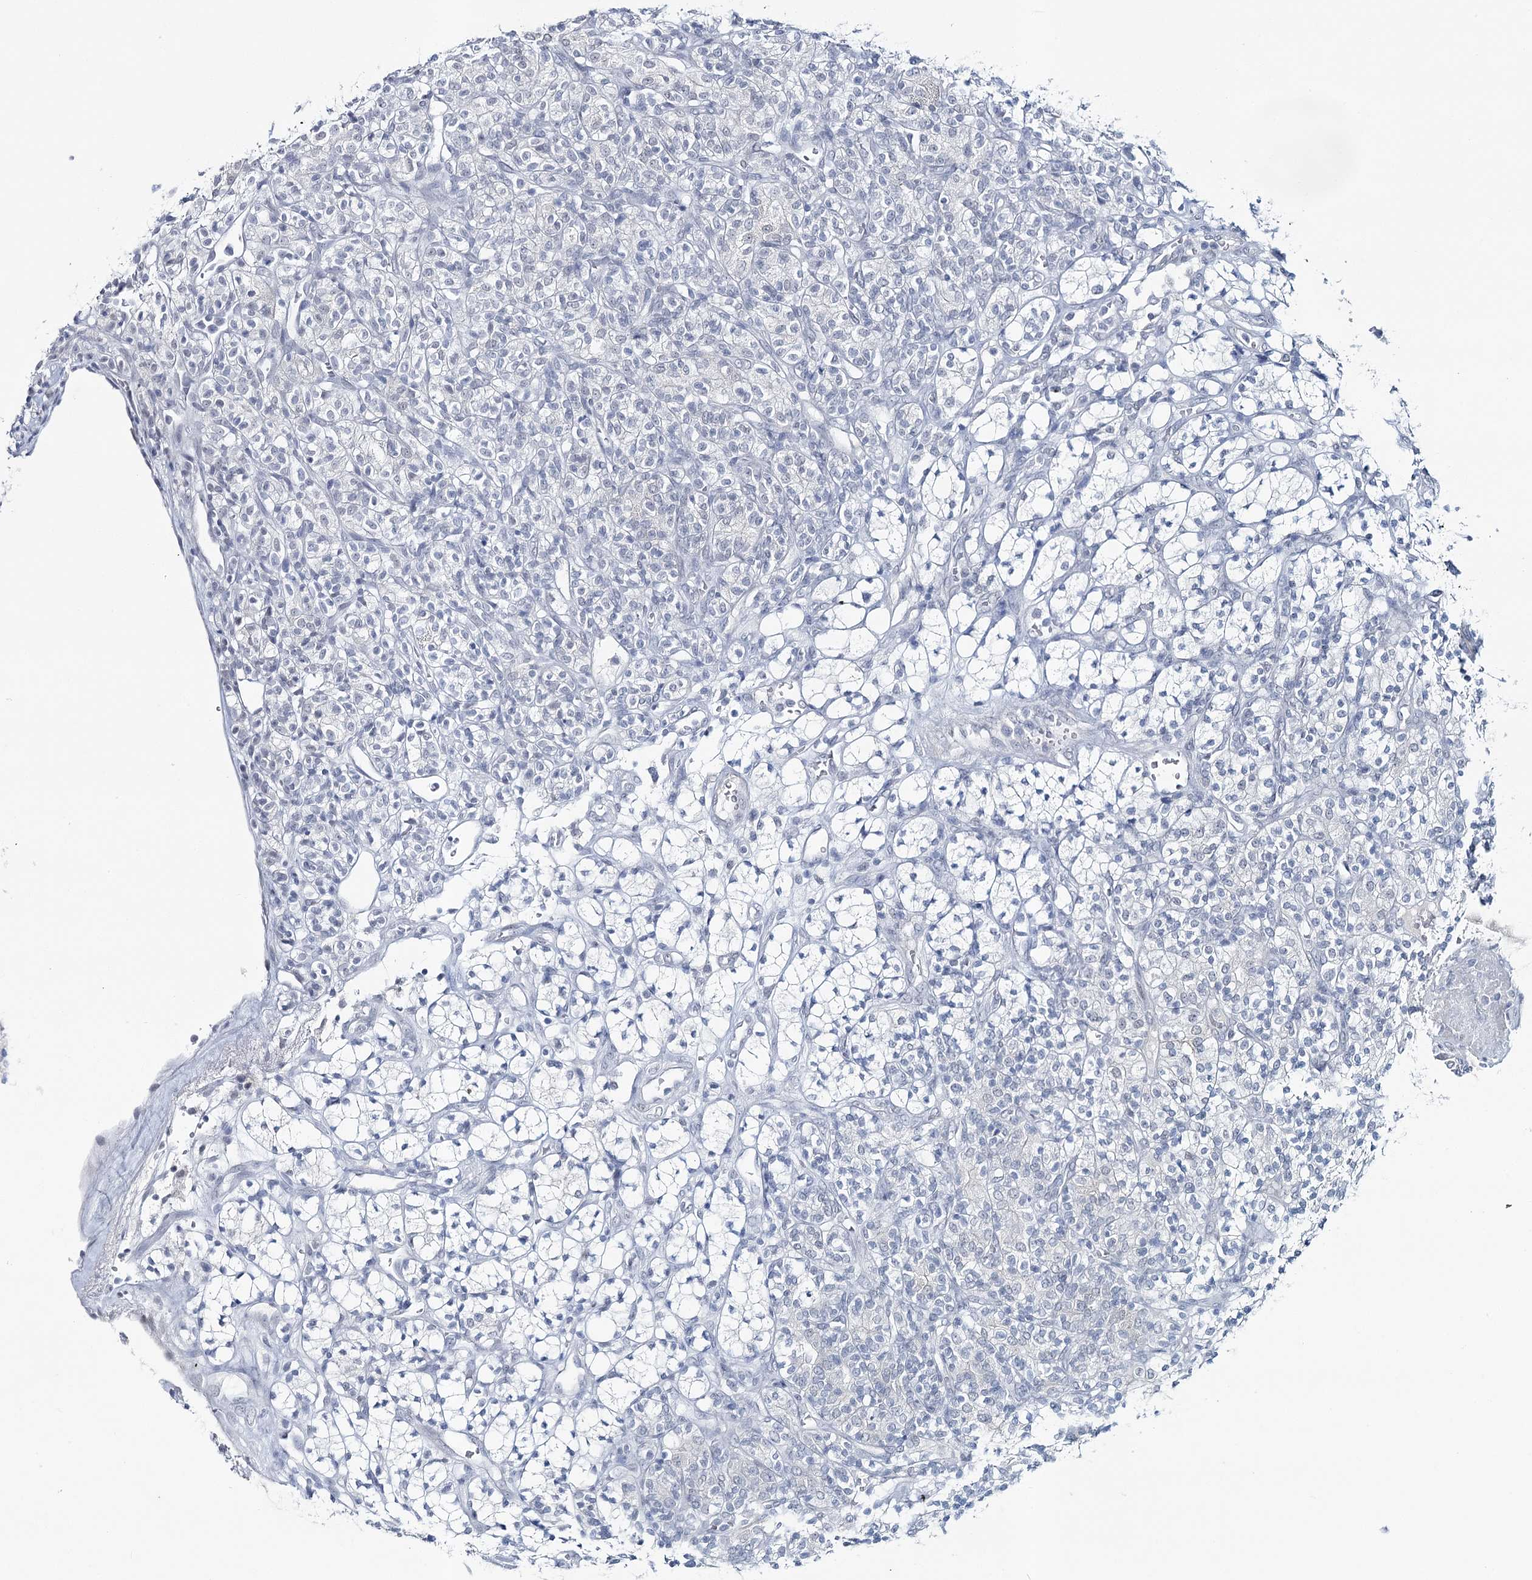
{"staining": {"intensity": "negative", "quantity": "none", "location": "none"}, "tissue": "renal cancer", "cell_type": "Tumor cells", "image_type": "cancer", "snomed": [{"axis": "morphology", "description": "Adenocarcinoma, NOS"}, {"axis": "topography", "description": "Kidney"}], "caption": "Immunohistochemical staining of human renal adenocarcinoma reveals no significant expression in tumor cells. (DAB immunohistochemistry (IHC) with hematoxylin counter stain).", "gene": "ZC3H8", "patient": {"sex": "male", "age": 77}}